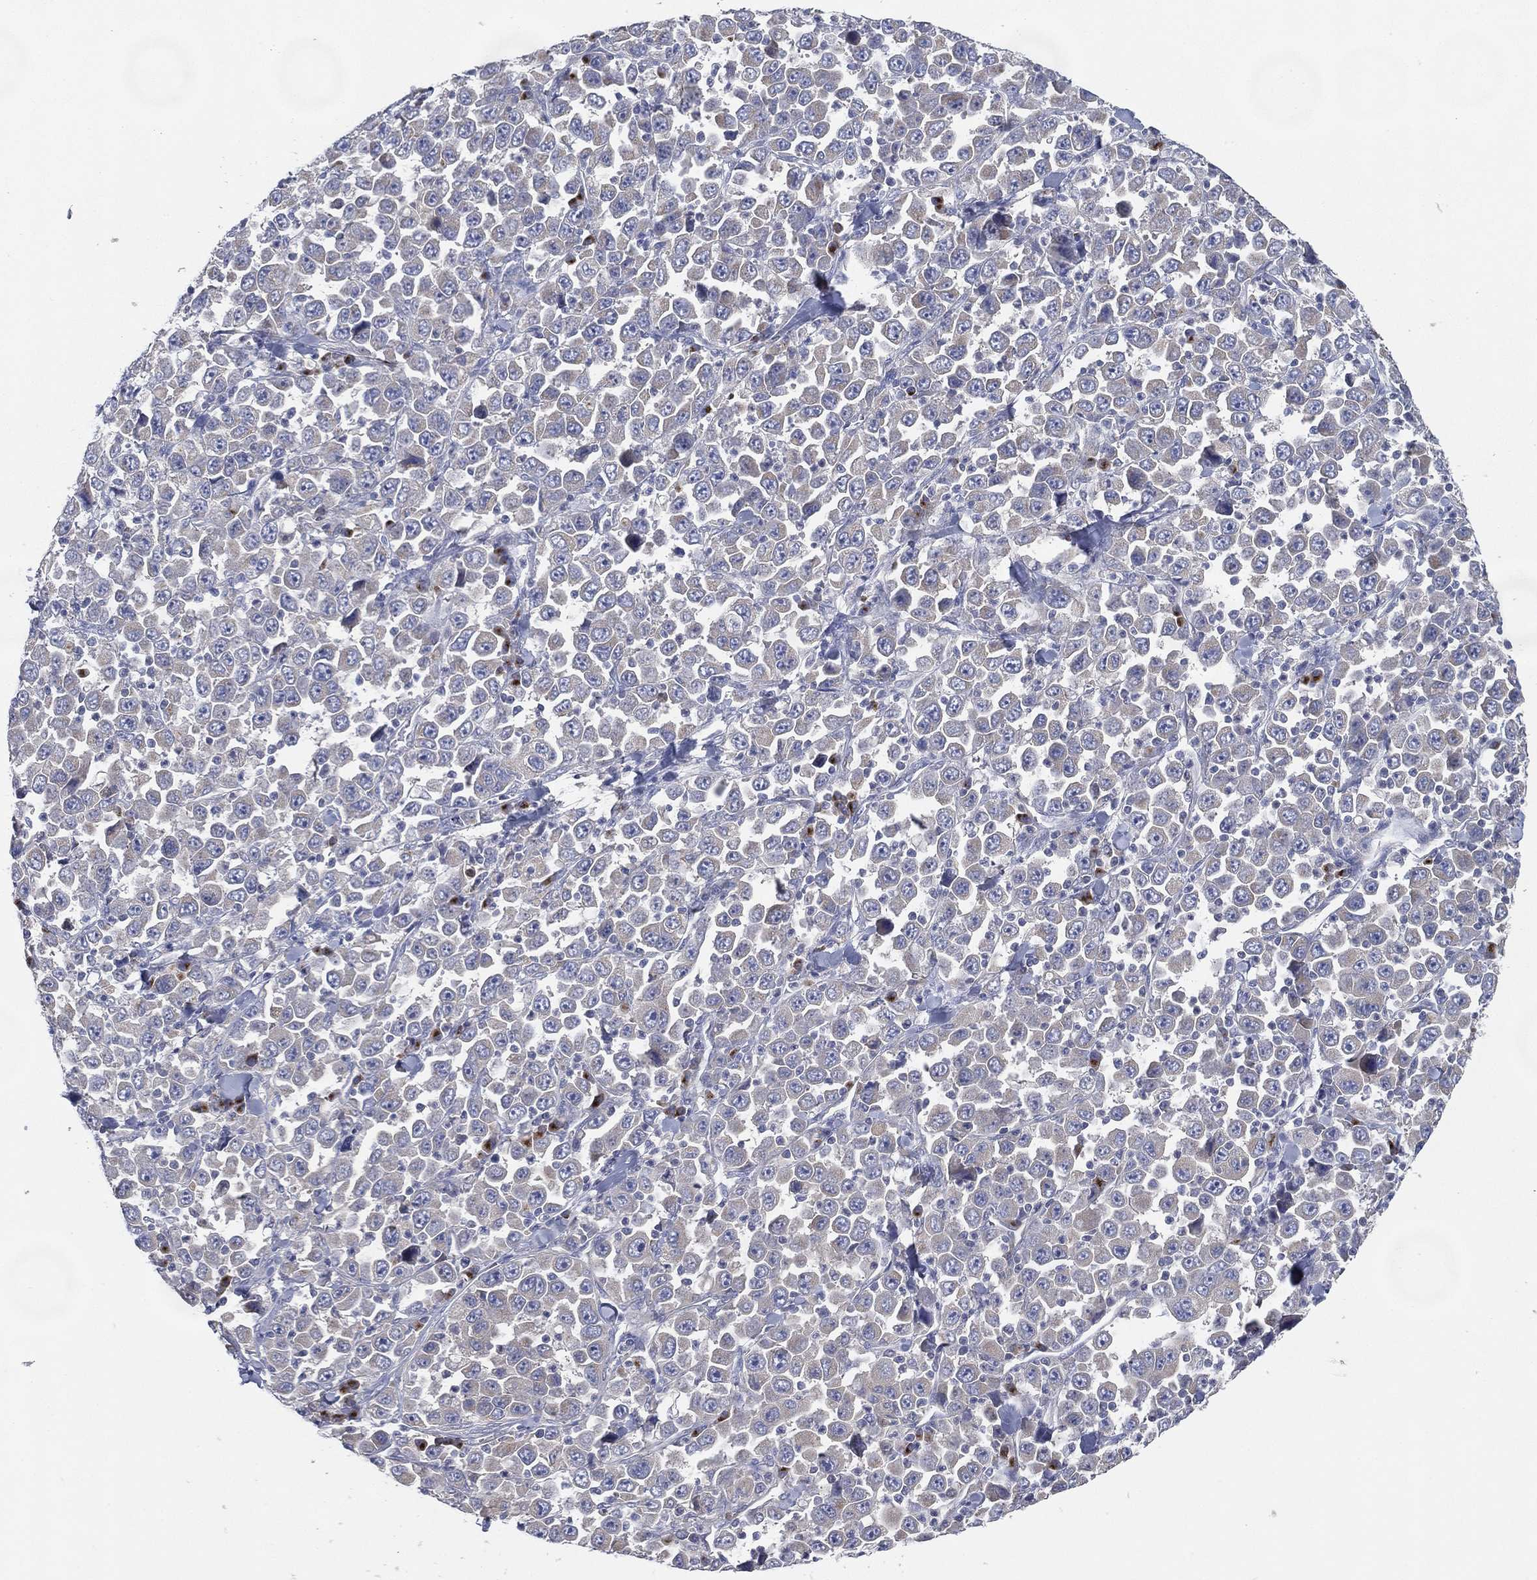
{"staining": {"intensity": "negative", "quantity": "none", "location": "none"}, "tissue": "stomach cancer", "cell_type": "Tumor cells", "image_type": "cancer", "snomed": [{"axis": "morphology", "description": "Normal tissue, NOS"}, {"axis": "morphology", "description": "Adenocarcinoma, NOS"}, {"axis": "topography", "description": "Stomach, upper"}, {"axis": "topography", "description": "Stomach"}], "caption": "This is an IHC micrograph of human stomach adenocarcinoma. There is no expression in tumor cells.", "gene": "ATP8A2", "patient": {"sex": "male", "age": 59}}